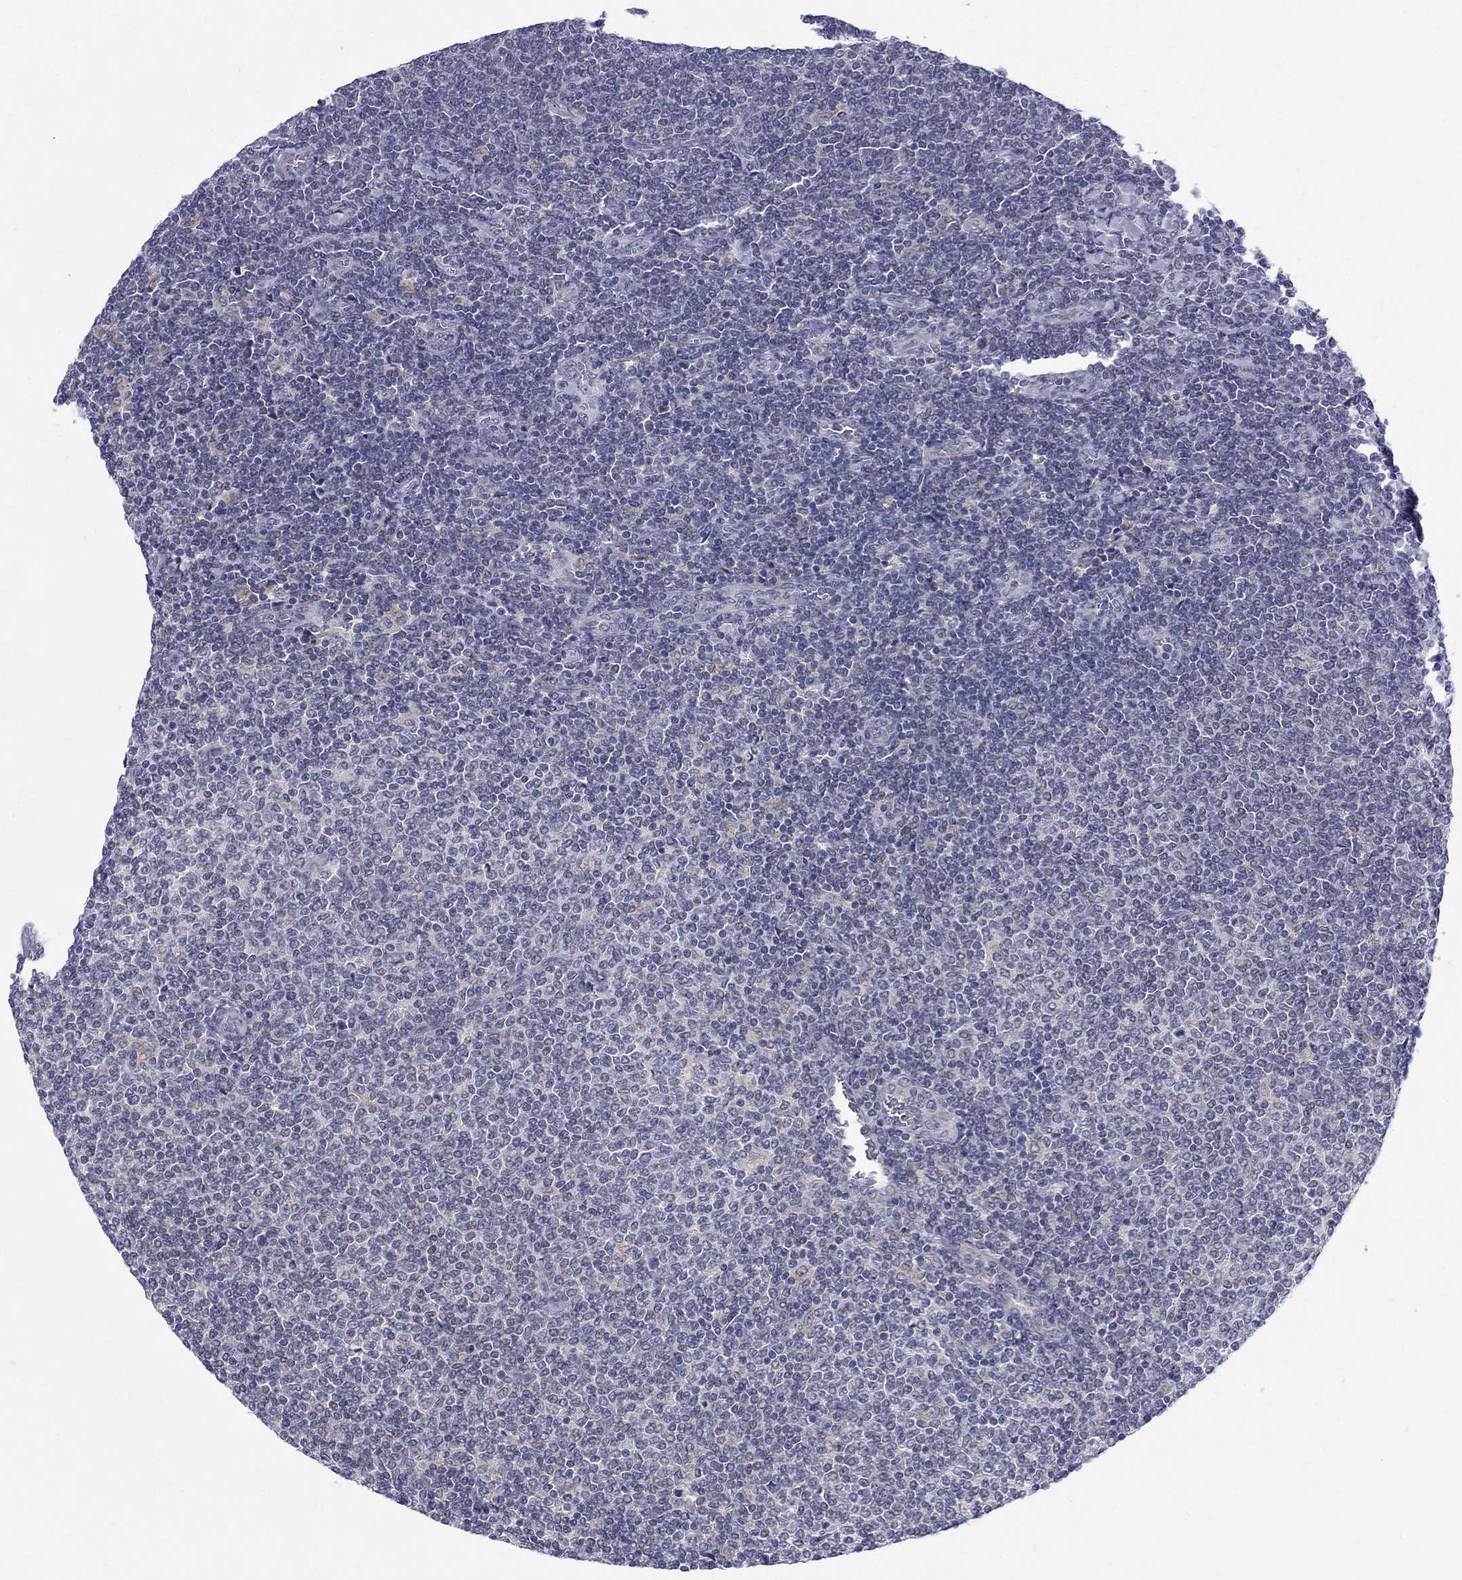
{"staining": {"intensity": "negative", "quantity": "none", "location": "none"}, "tissue": "lymphoma", "cell_type": "Tumor cells", "image_type": "cancer", "snomed": [{"axis": "morphology", "description": "Malignant lymphoma, non-Hodgkin's type, Low grade"}, {"axis": "topography", "description": "Lymph node"}], "caption": "The histopathology image exhibits no significant expression in tumor cells of malignant lymphoma, non-Hodgkin's type (low-grade). The staining is performed using DAB (3,3'-diaminobenzidine) brown chromogen with nuclei counter-stained in using hematoxylin.", "gene": "ABCA4", "patient": {"sex": "male", "age": 52}}